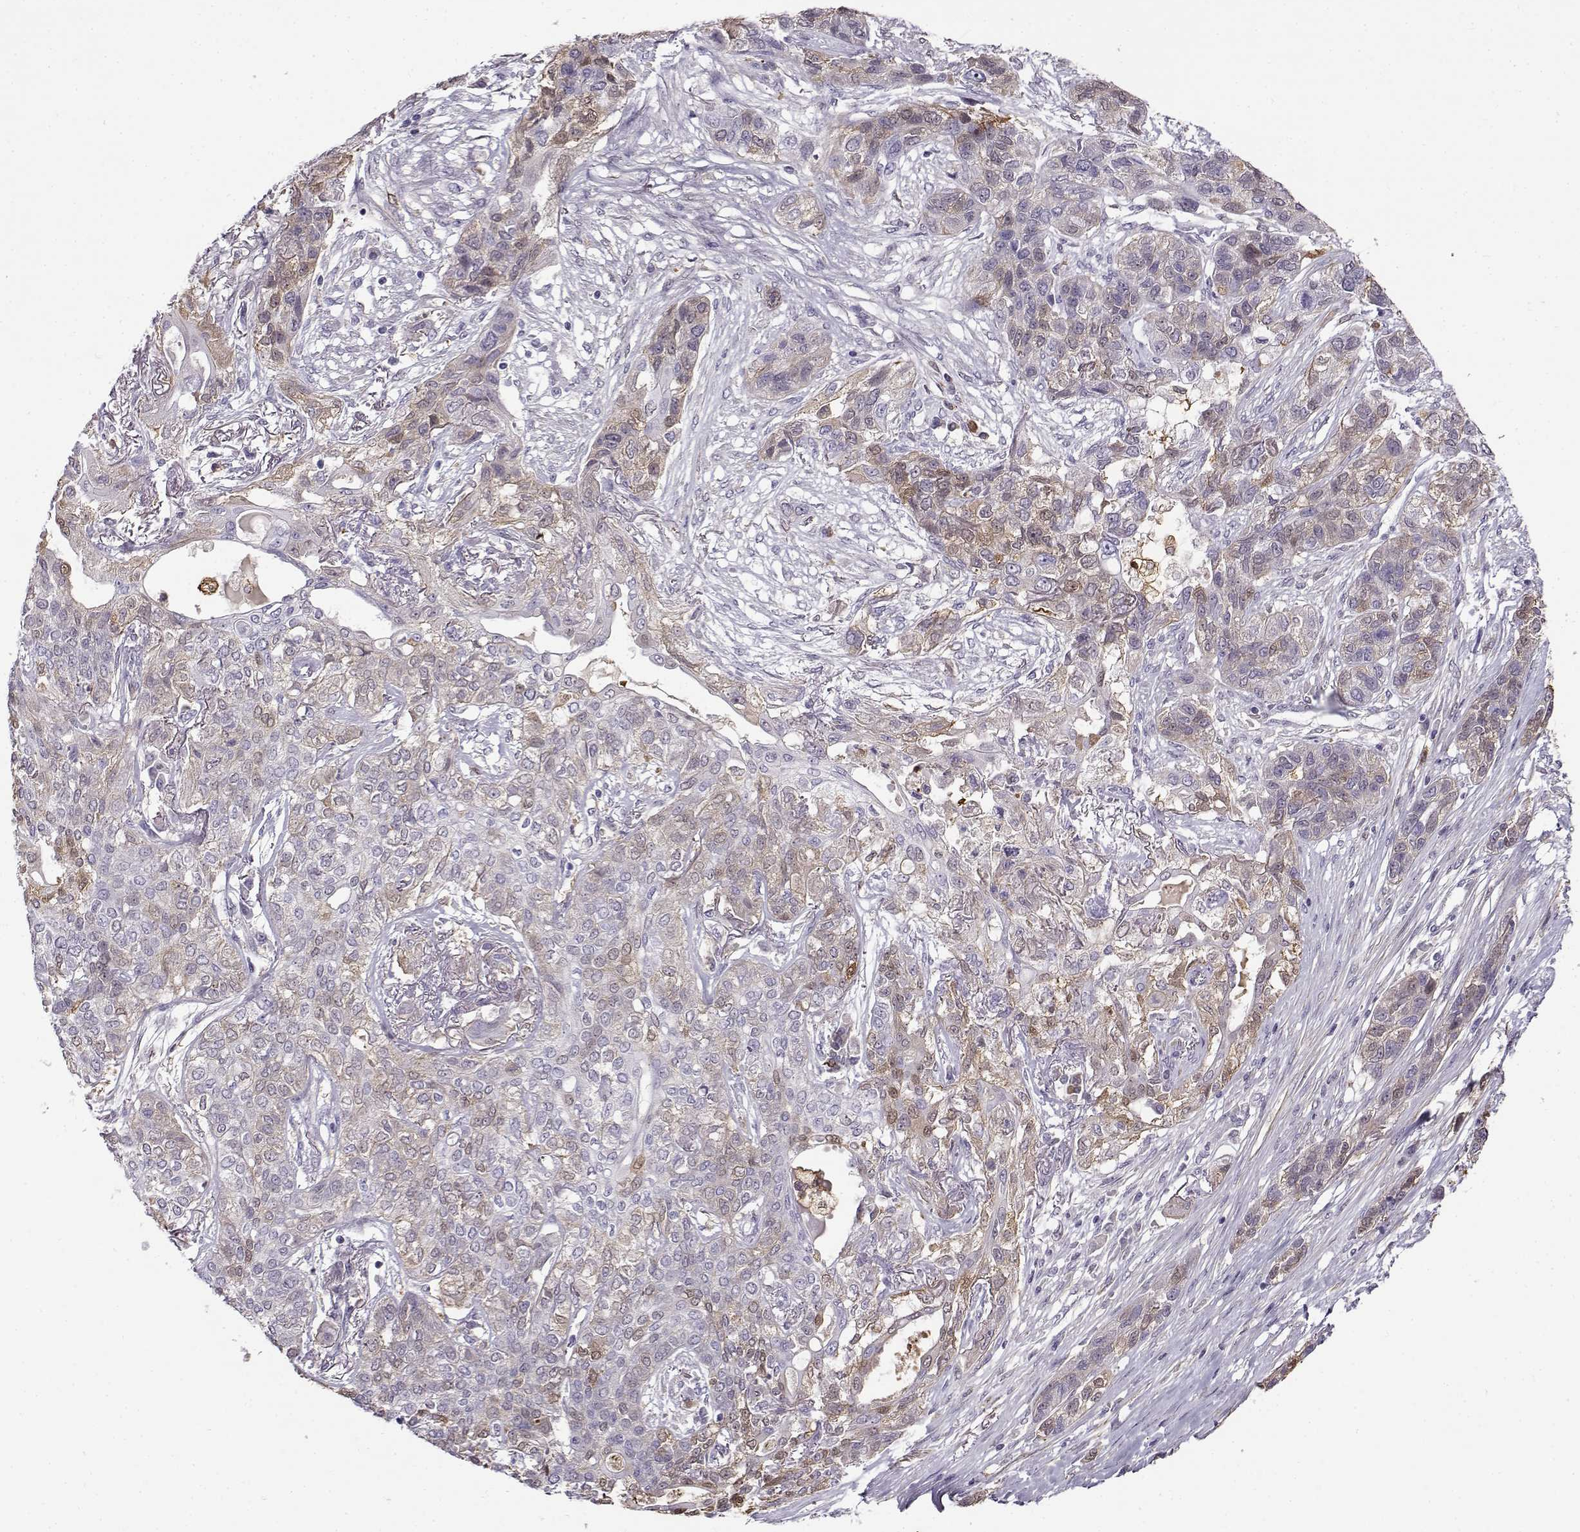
{"staining": {"intensity": "weak", "quantity": ">75%", "location": "cytoplasmic/membranous"}, "tissue": "lung cancer", "cell_type": "Tumor cells", "image_type": "cancer", "snomed": [{"axis": "morphology", "description": "Squamous cell carcinoma, NOS"}, {"axis": "topography", "description": "Lung"}], "caption": "Immunohistochemical staining of human lung cancer (squamous cell carcinoma) reveals low levels of weak cytoplasmic/membranous positivity in approximately >75% of tumor cells.", "gene": "UCP3", "patient": {"sex": "female", "age": 70}}